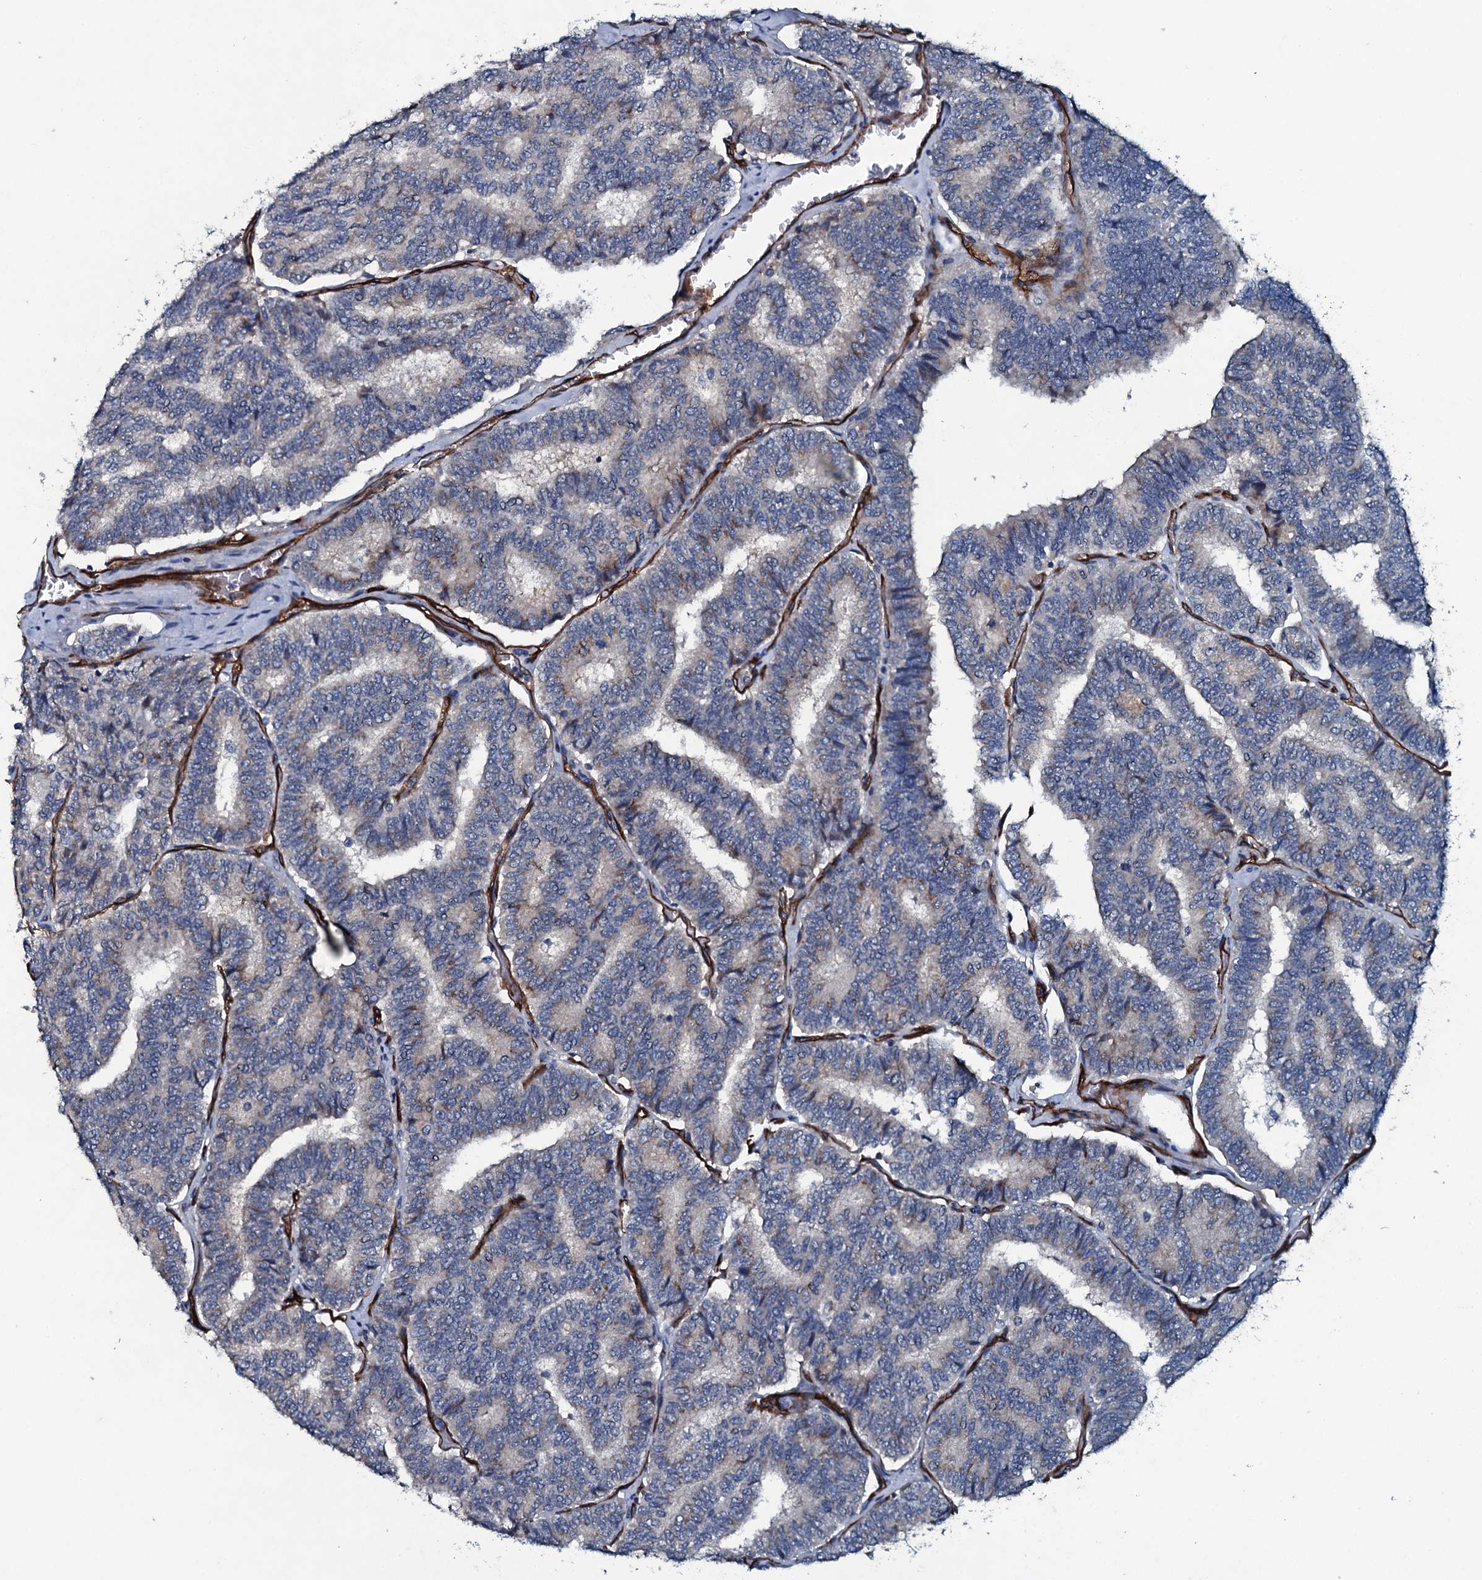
{"staining": {"intensity": "weak", "quantity": "25%-75%", "location": "cytoplasmic/membranous"}, "tissue": "thyroid cancer", "cell_type": "Tumor cells", "image_type": "cancer", "snomed": [{"axis": "morphology", "description": "Papillary adenocarcinoma, NOS"}, {"axis": "topography", "description": "Thyroid gland"}], "caption": "Human papillary adenocarcinoma (thyroid) stained with a brown dye shows weak cytoplasmic/membranous positive expression in approximately 25%-75% of tumor cells.", "gene": "CLEC14A", "patient": {"sex": "female", "age": 35}}